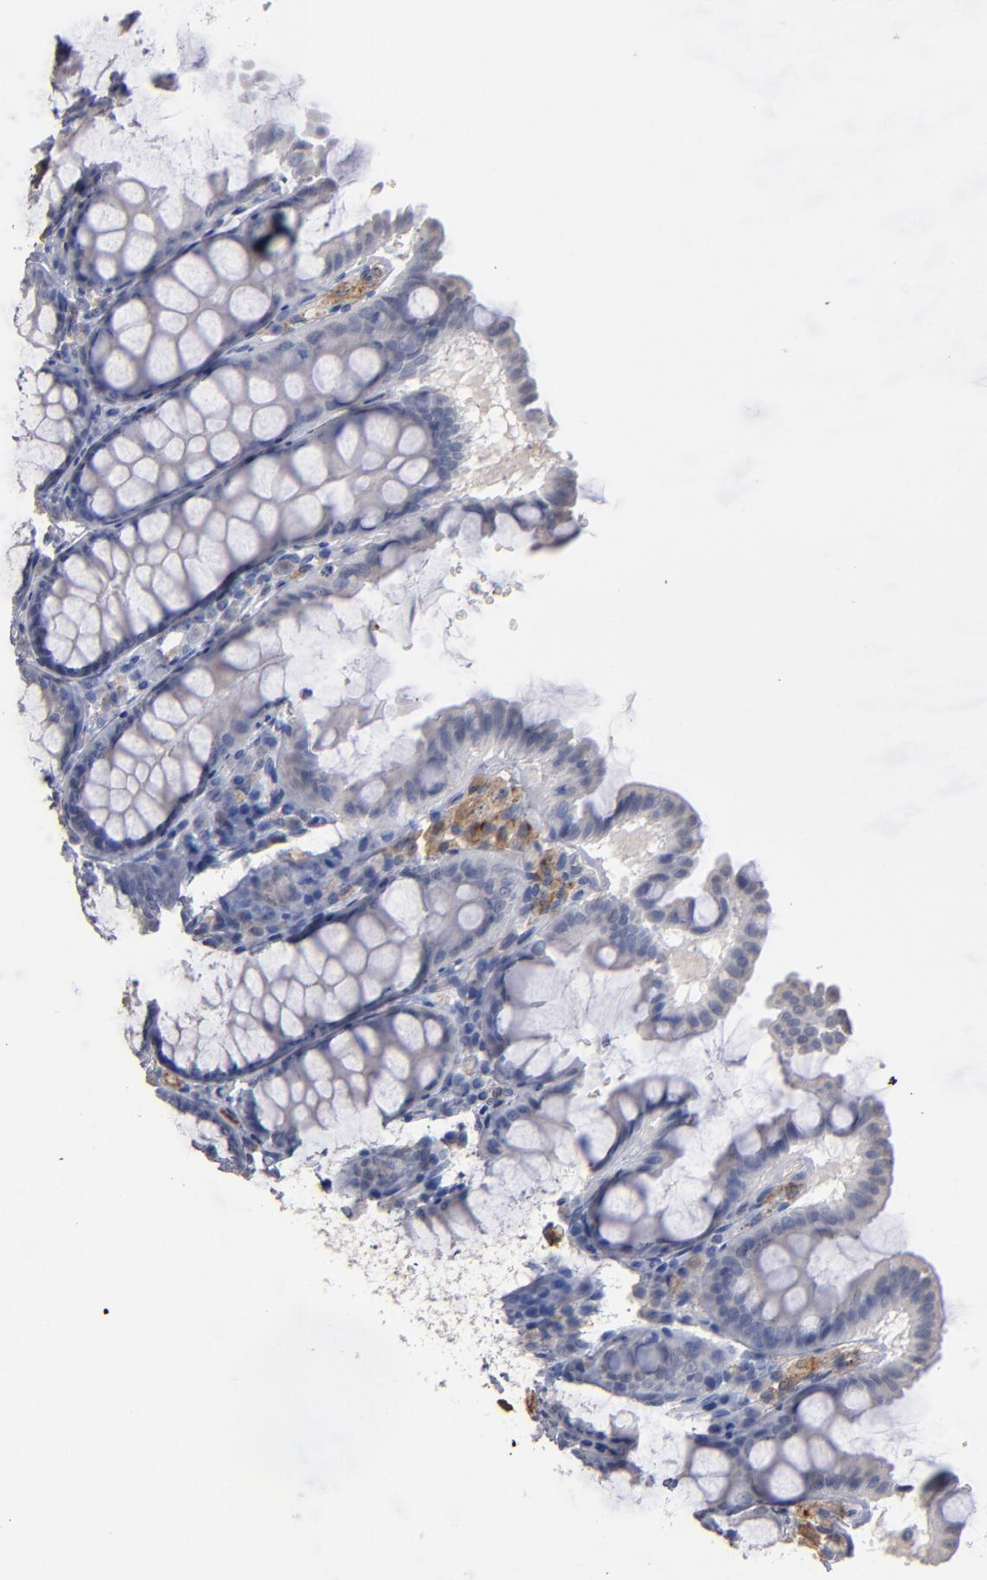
{"staining": {"intensity": "moderate", "quantity": "<25%", "location": "cytoplasmic/membranous"}, "tissue": "colon", "cell_type": "Endothelial cells", "image_type": "normal", "snomed": [{"axis": "morphology", "description": "Normal tissue, NOS"}, {"axis": "topography", "description": "Colon"}], "caption": "An immunohistochemistry image of unremarkable tissue is shown. Protein staining in brown highlights moderate cytoplasmic/membranous positivity in colon within endothelial cells.", "gene": "SELP", "patient": {"sex": "female", "age": 61}}